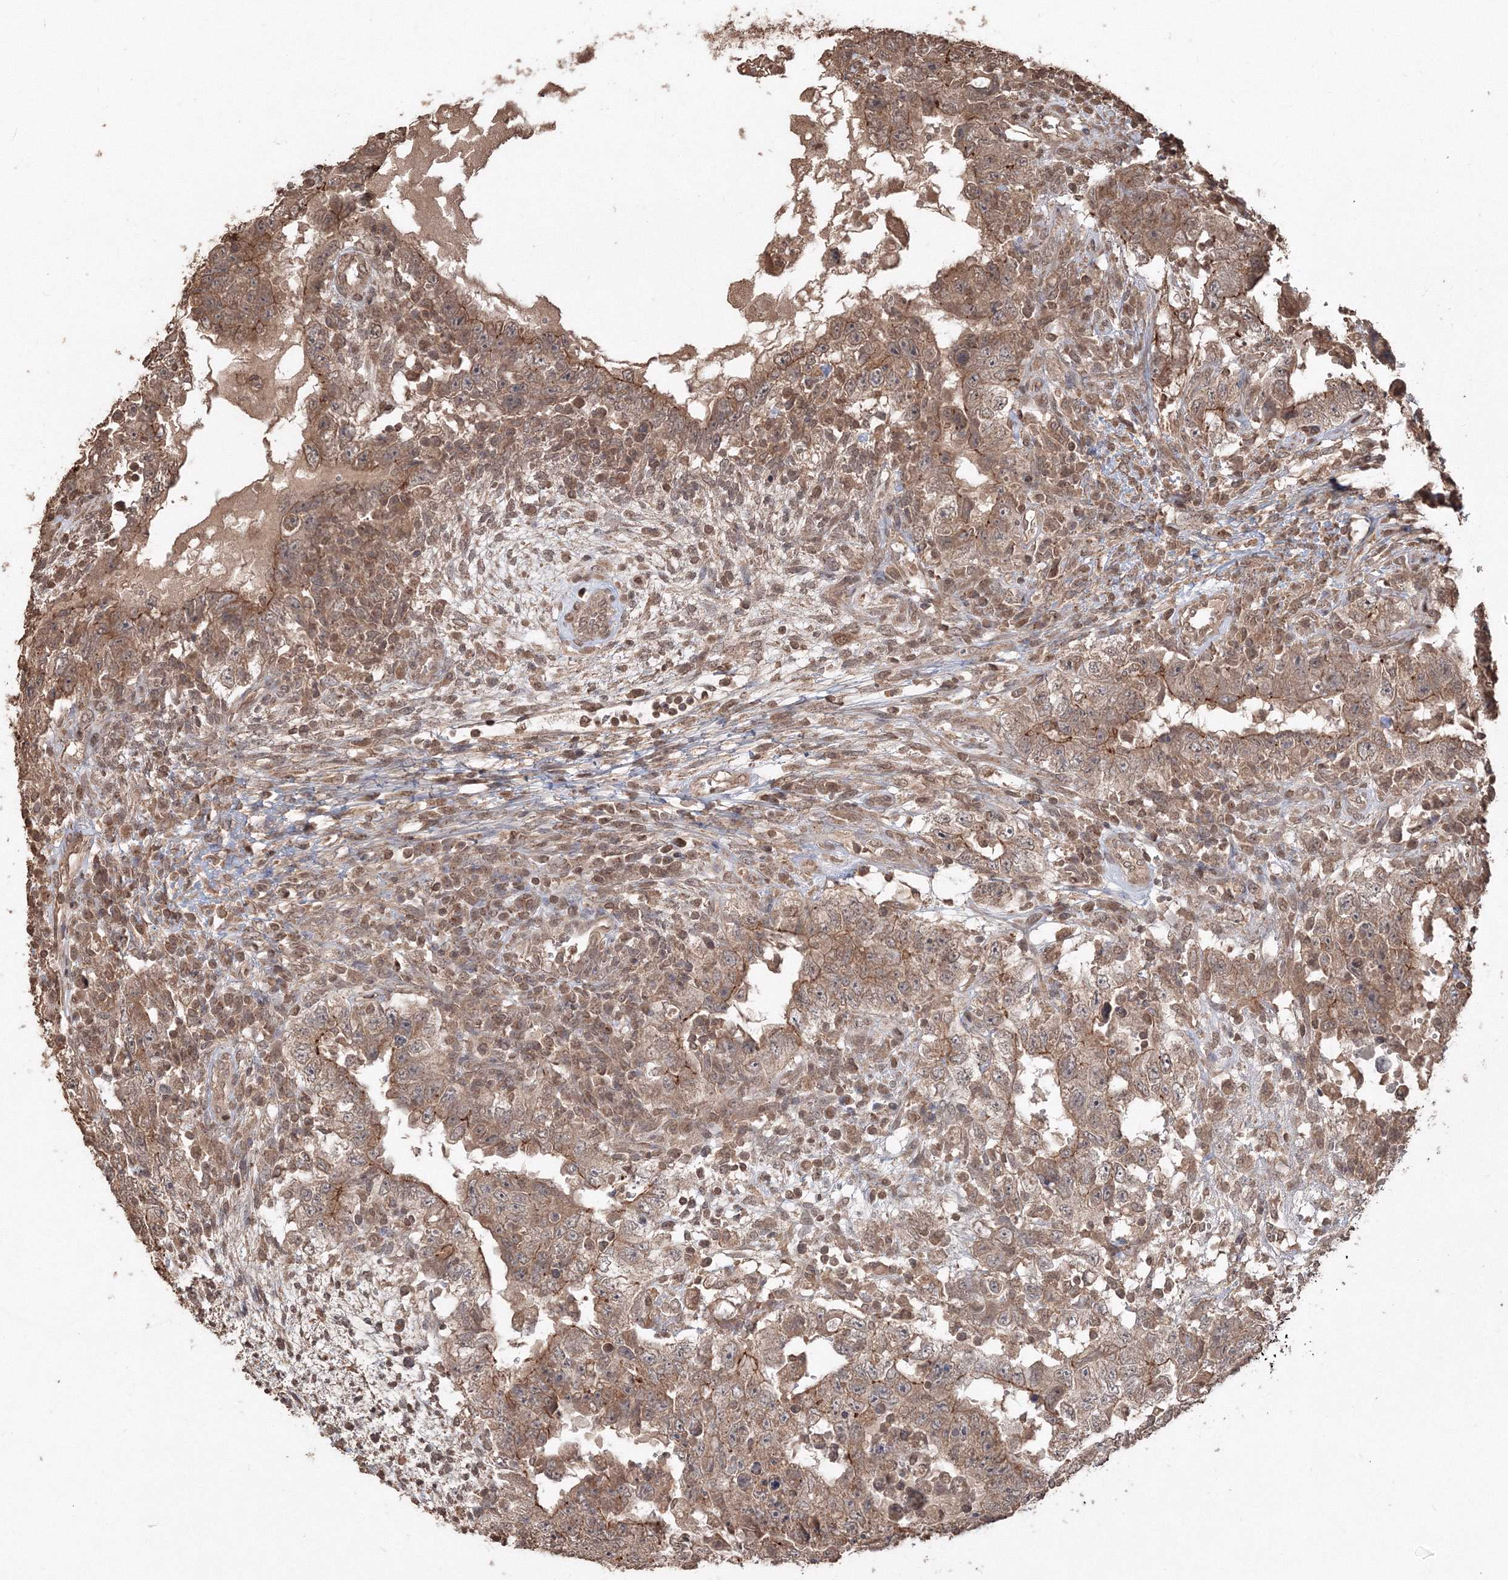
{"staining": {"intensity": "moderate", "quantity": ">75%", "location": "cytoplasmic/membranous"}, "tissue": "testis cancer", "cell_type": "Tumor cells", "image_type": "cancer", "snomed": [{"axis": "morphology", "description": "Carcinoma, Embryonal, NOS"}, {"axis": "topography", "description": "Testis"}], "caption": "This is a histology image of immunohistochemistry (IHC) staining of testis cancer (embryonal carcinoma), which shows moderate staining in the cytoplasmic/membranous of tumor cells.", "gene": "CCDC122", "patient": {"sex": "male", "age": 26}}